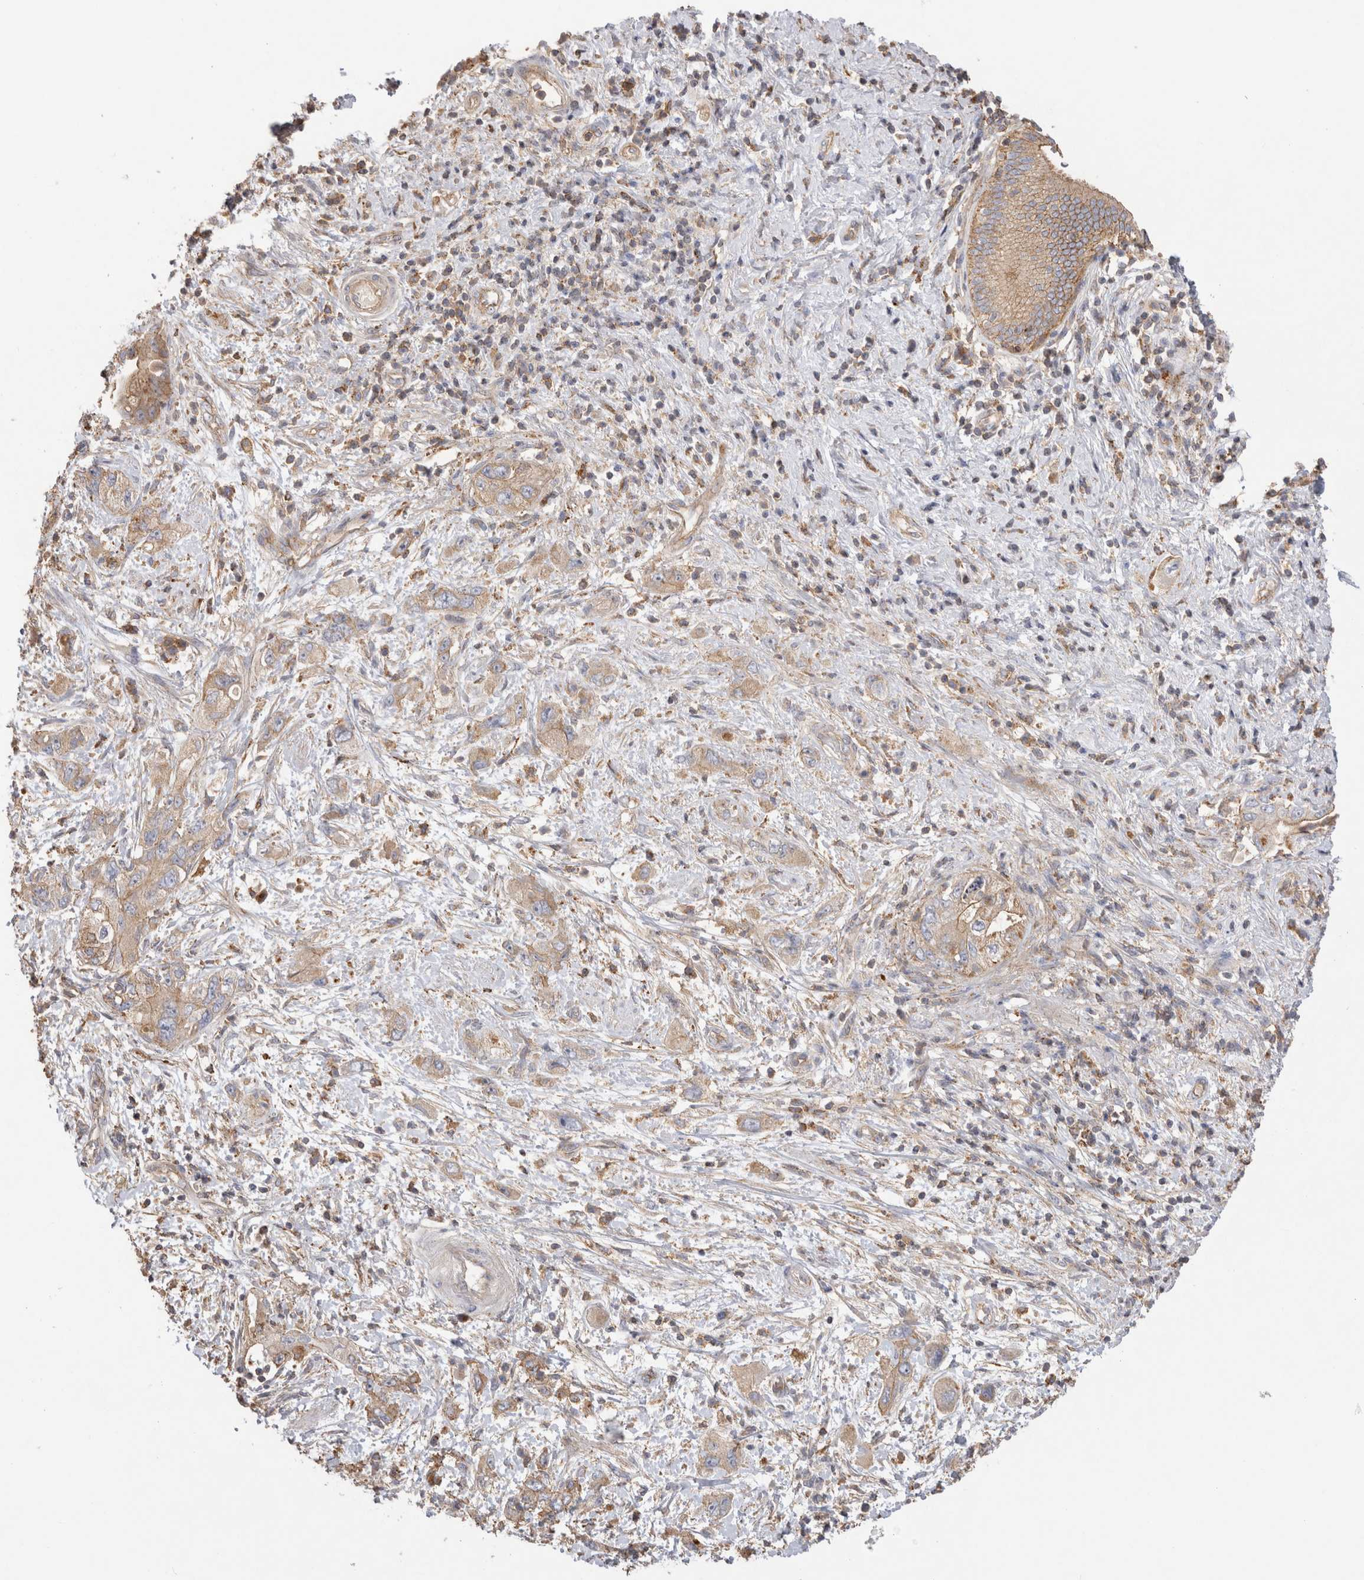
{"staining": {"intensity": "weak", "quantity": ">75%", "location": "cytoplasmic/membranous"}, "tissue": "pancreatic cancer", "cell_type": "Tumor cells", "image_type": "cancer", "snomed": [{"axis": "morphology", "description": "Adenocarcinoma, NOS"}, {"axis": "topography", "description": "Pancreas"}], "caption": "This micrograph exhibits immunohistochemistry (IHC) staining of human pancreatic adenocarcinoma, with low weak cytoplasmic/membranous staining in approximately >75% of tumor cells.", "gene": "CHMP6", "patient": {"sex": "female", "age": 73}}